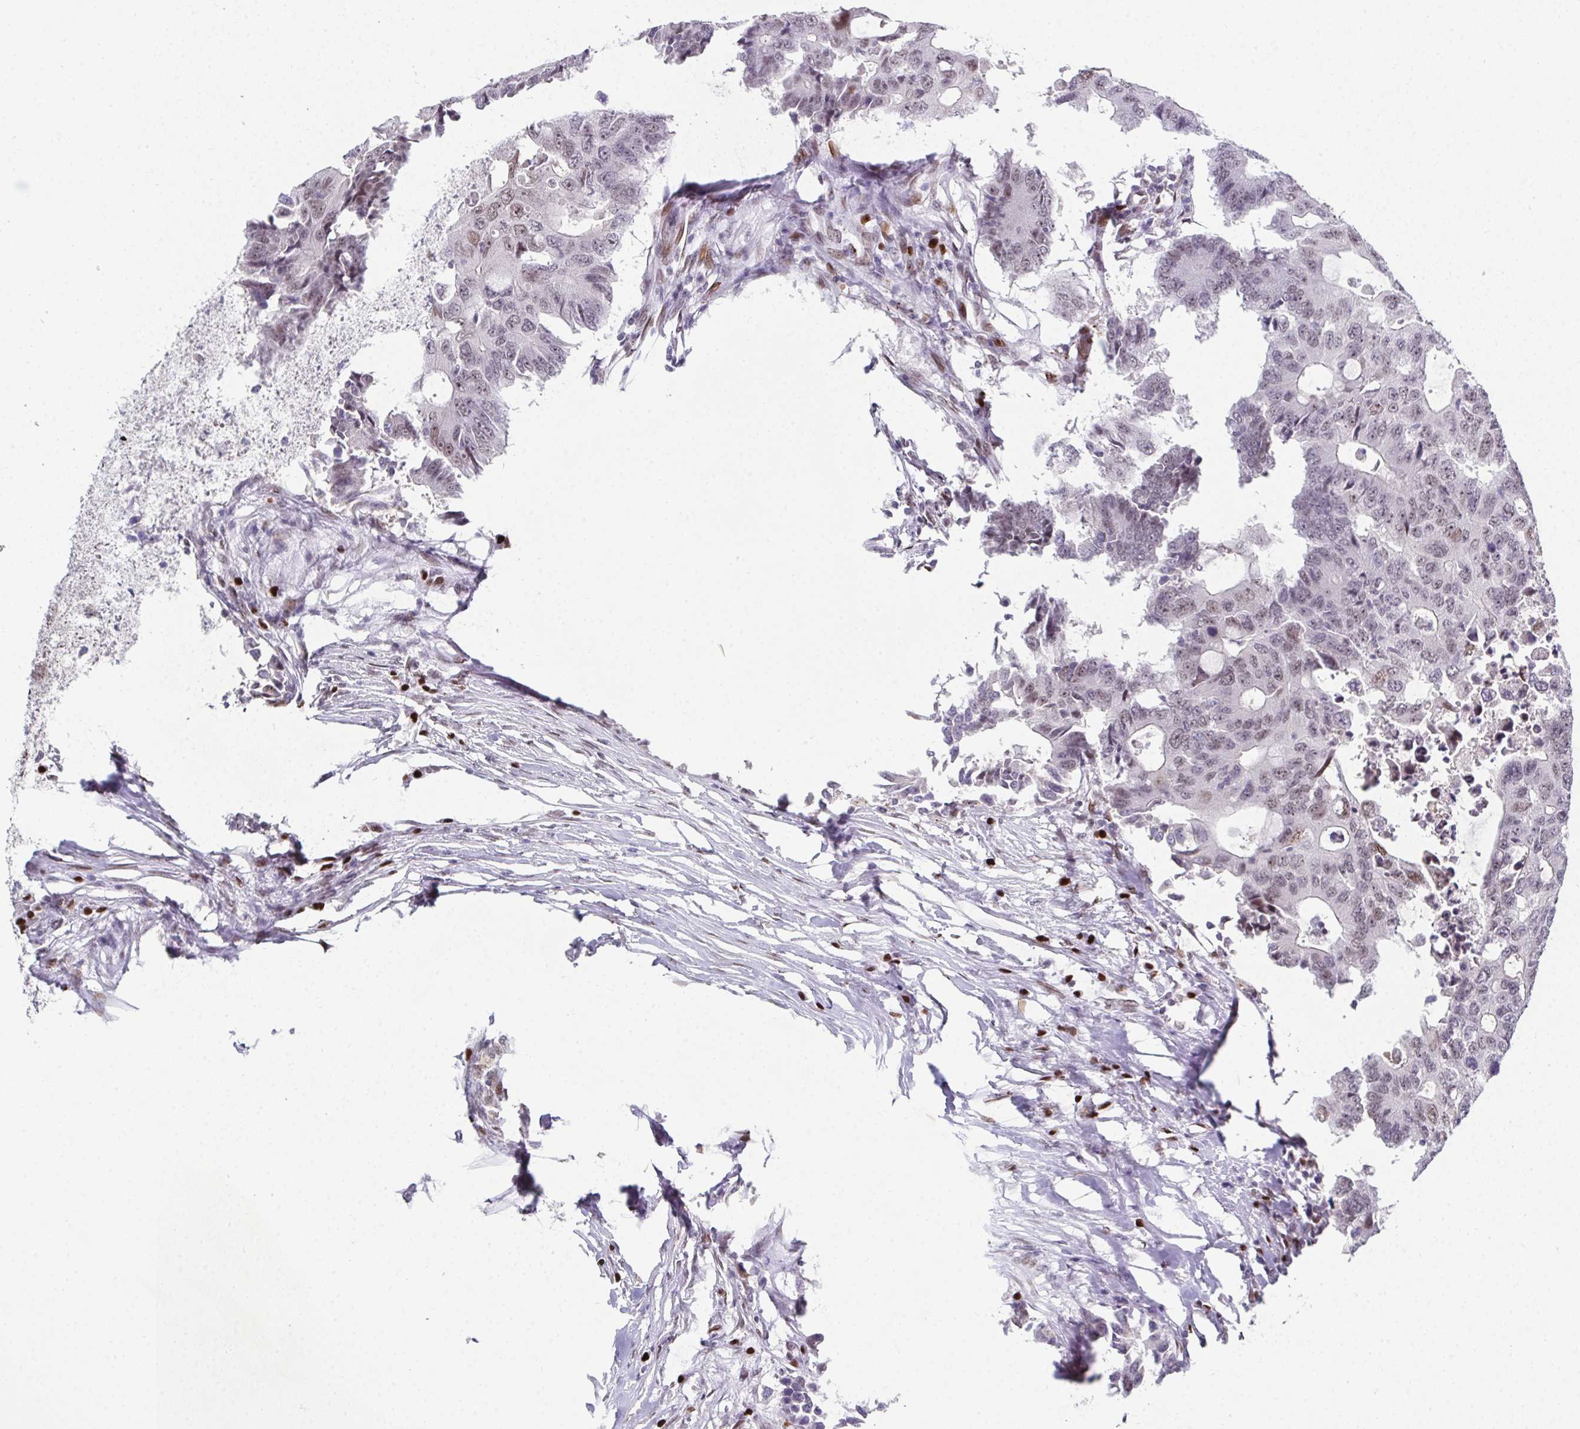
{"staining": {"intensity": "moderate", "quantity": "25%-75%", "location": "nuclear"}, "tissue": "colorectal cancer", "cell_type": "Tumor cells", "image_type": "cancer", "snomed": [{"axis": "morphology", "description": "Adenocarcinoma, NOS"}, {"axis": "topography", "description": "Colon"}], "caption": "A histopathology image of human colorectal adenocarcinoma stained for a protein displays moderate nuclear brown staining in tumor cells.", "gene": "RB1", "patient": {"sex": "male", "age": 71}}